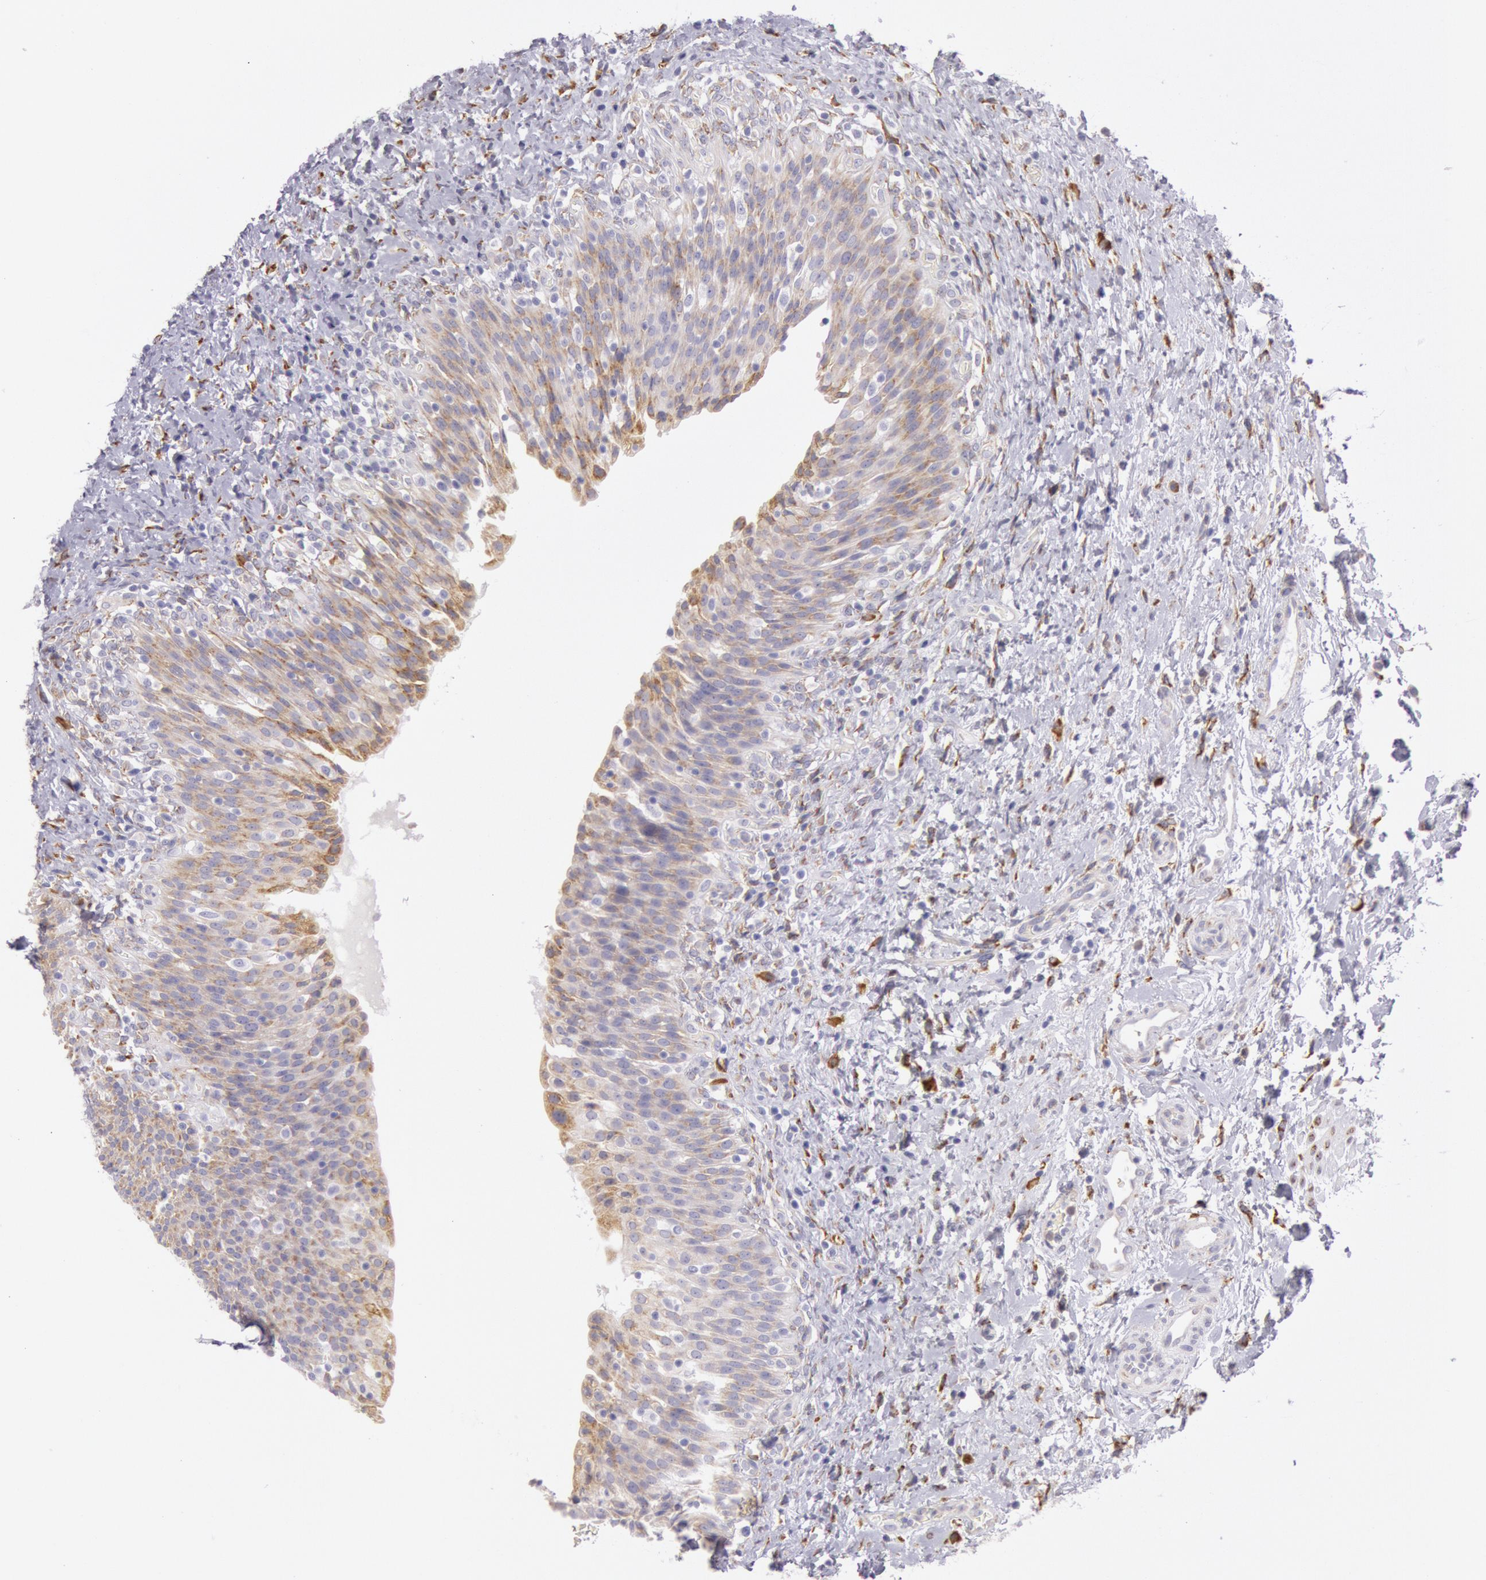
{"staining": {"intensity": "weak", "quantity": "25%-75%", "location": "cytoplasmic/membranous"}, "tissue": "urinary bladder", "cell_type": "Urothelial cells", "image_type": "normal", "snomed": [{"axis": "morphology", "description": "Normal tissue, NOS"}, {"axis": "topography", "description": "Urinary bladder"}], "caption": "Urinary bladder stained with DAB (3,3'-diaminobenzidine) immunohistochemistry displays low levels of weak cytoplasmic/membranous expression in about 25%-75% of urothelial cells.", "gene": "CIDEB", "patient": {"sex": "male", "age": 51}}